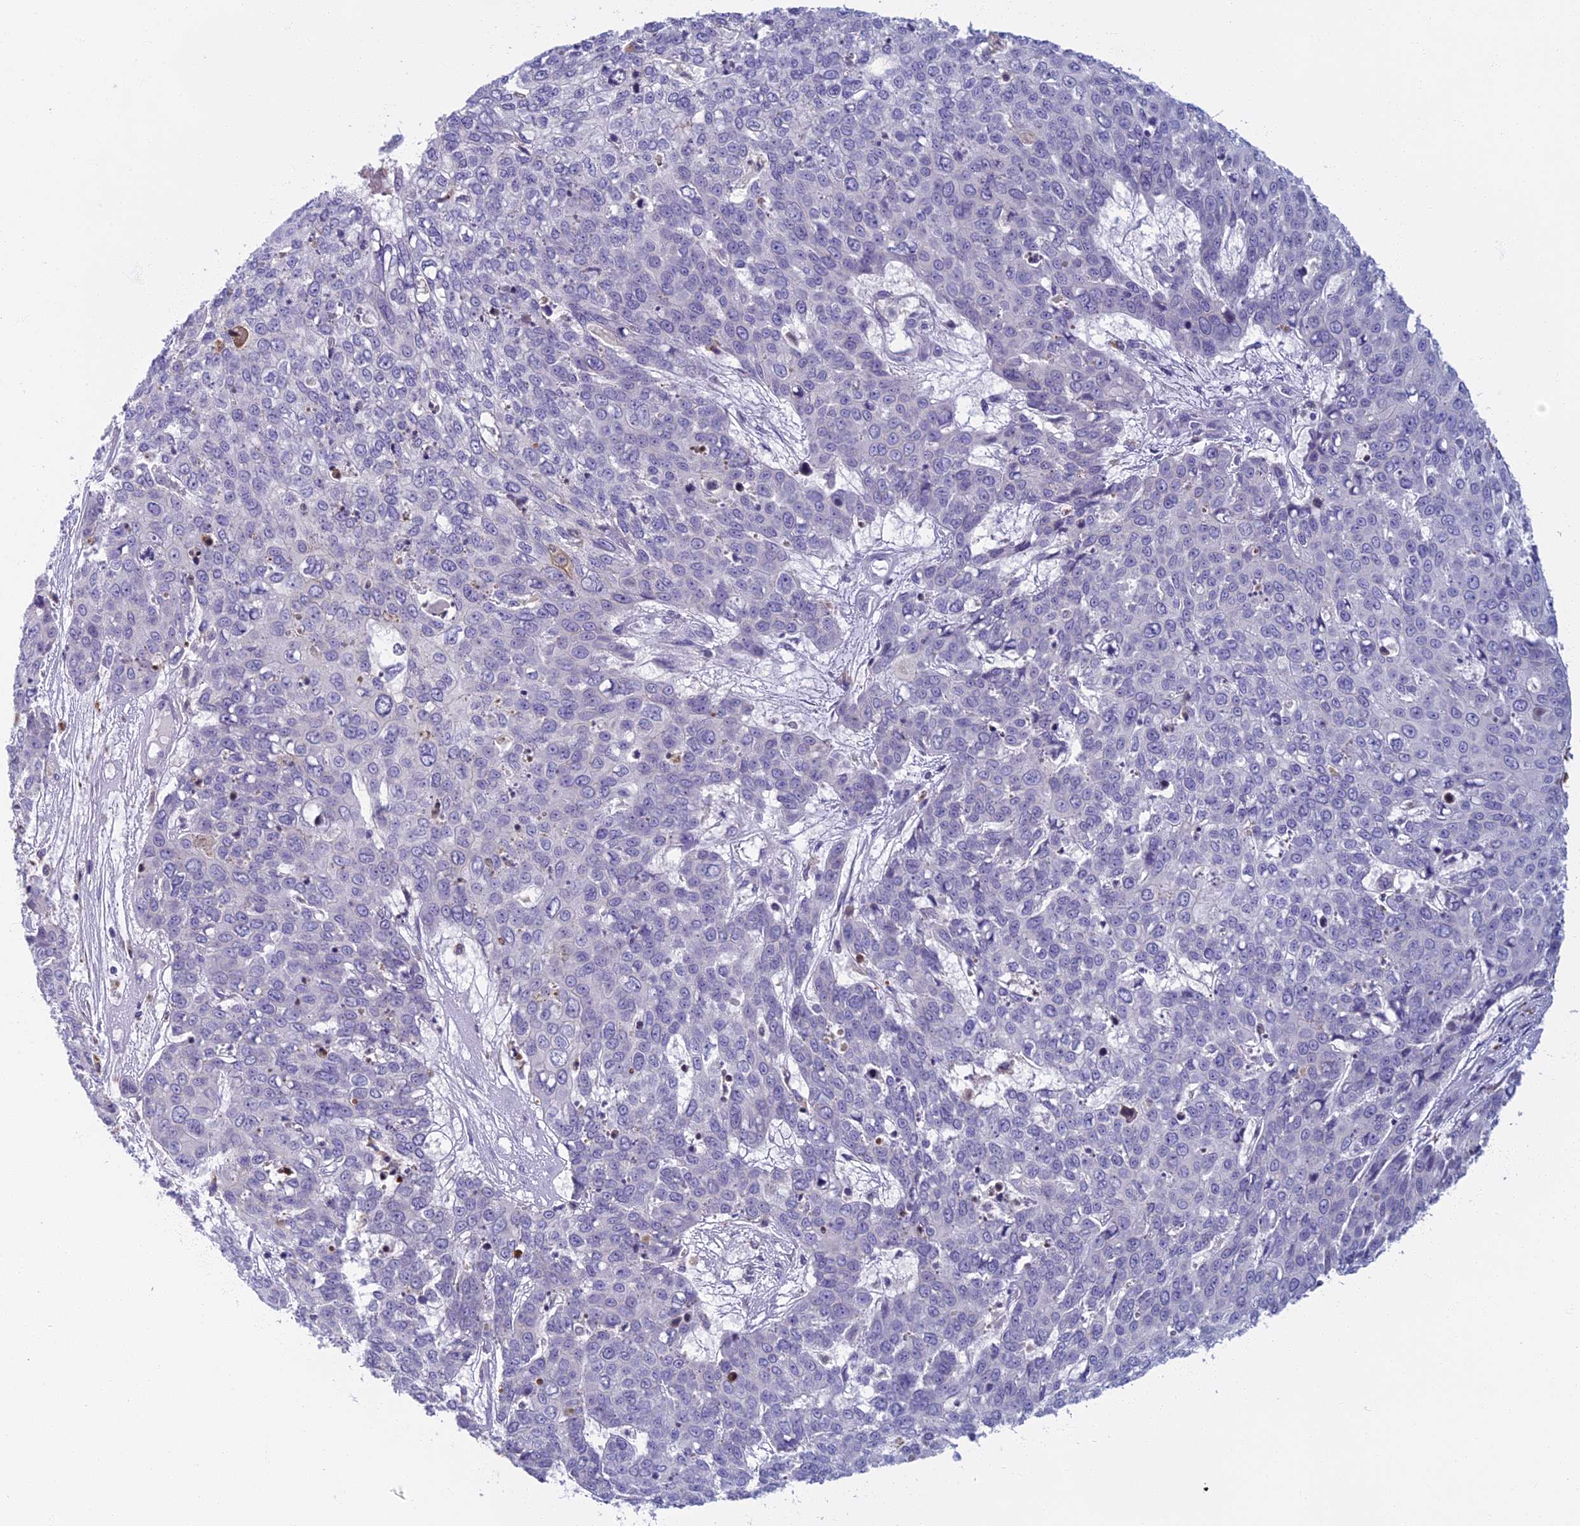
{"staining": {"intensity": "negative", "quantity": "none", "location": "none"}, "tissue": "skin cancer", "cell_type": "Tumor cells", "image_type": "cancer", "snomed": [{"axis": "morphology", "description": "Squamous cell carcinoma, NOS"}, {"axis": "topography", "description": "Skin"}], "caption": "This is a histopathology image of IHC staining of skin squamous cell carcinoma, which shows no staining in tumor cells.", "gene": "SEMA7A", "patient": {"sex": "male", "age": 71}}